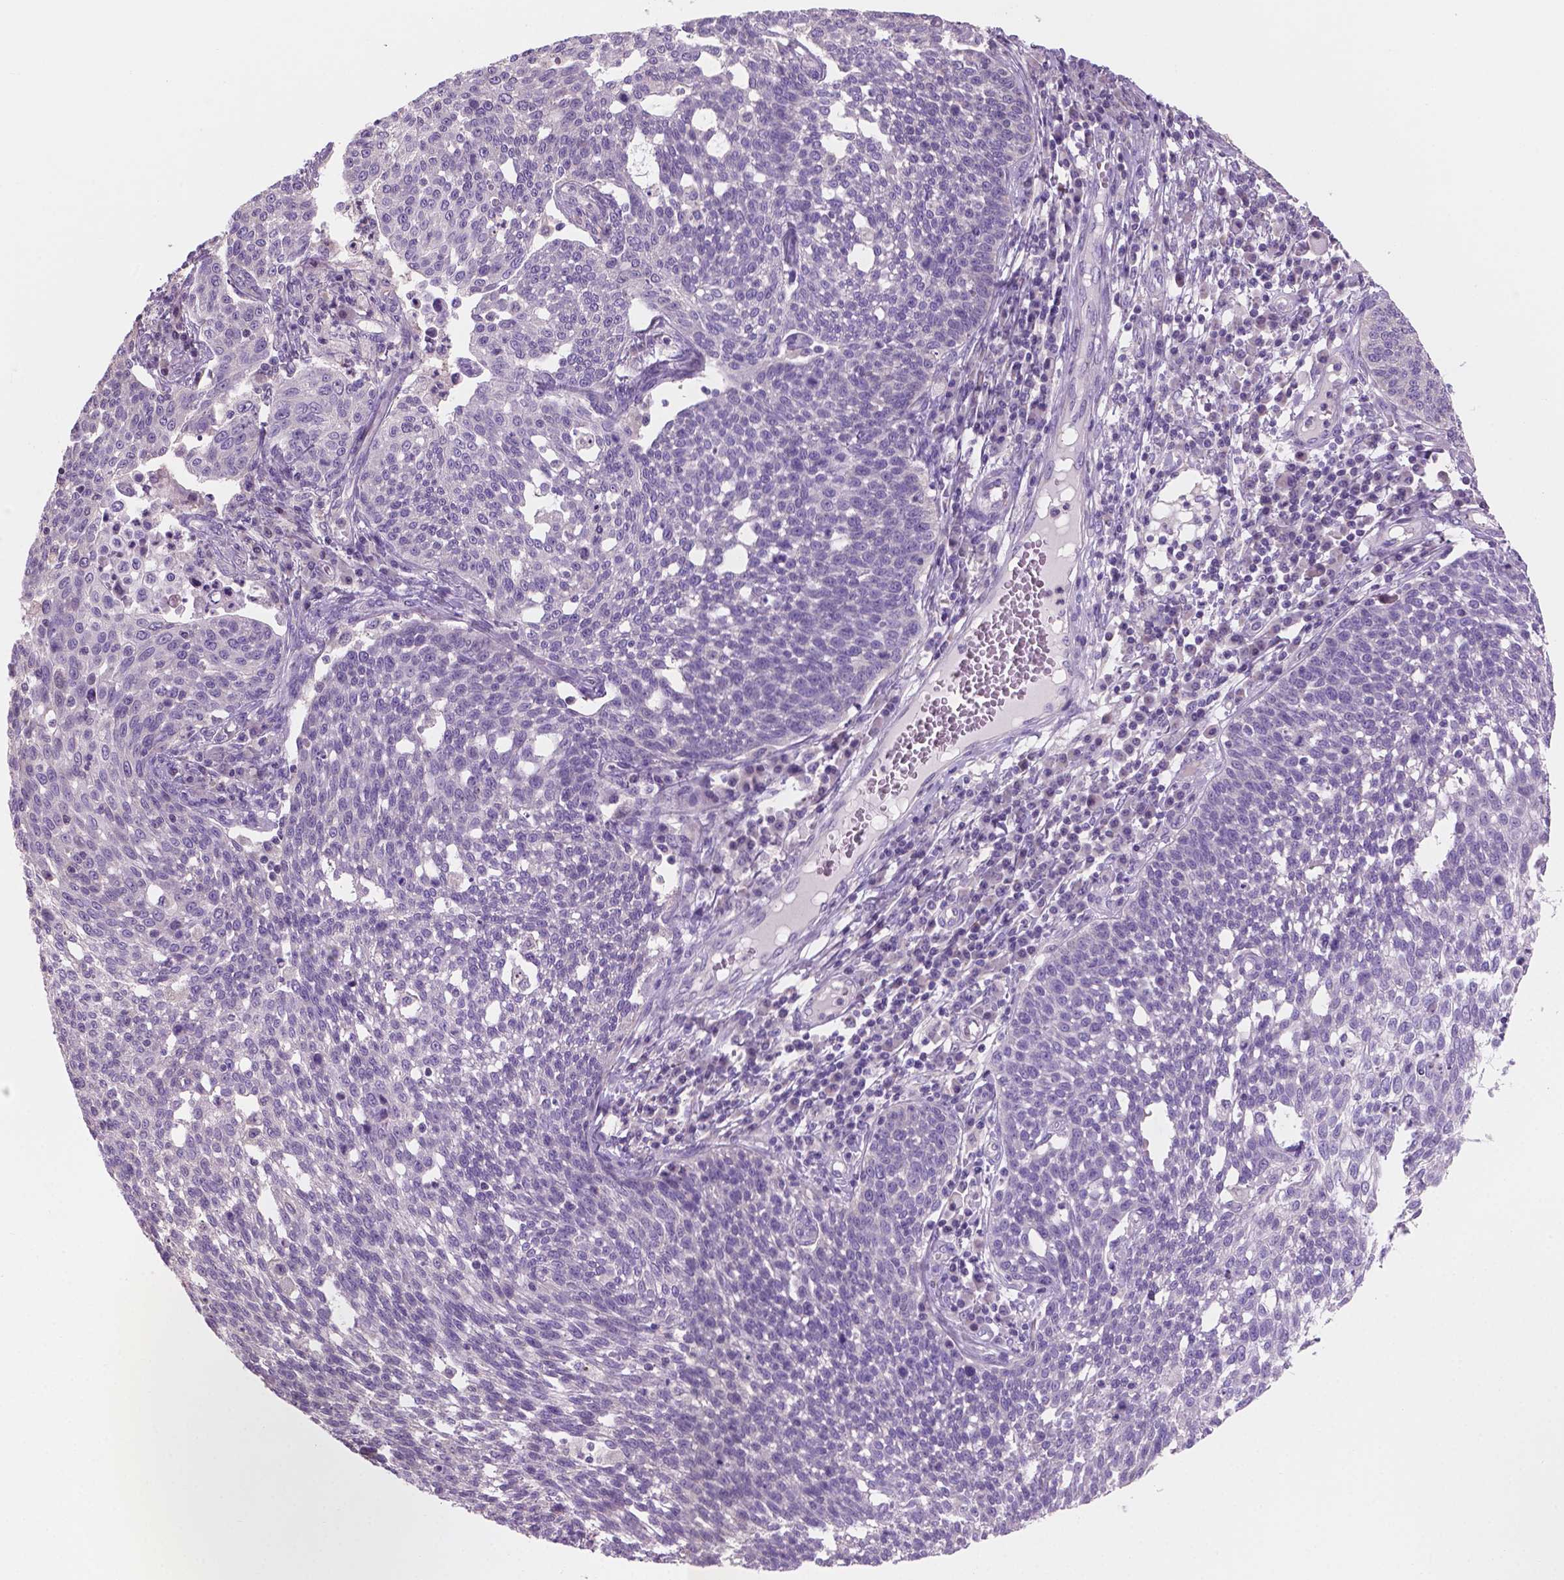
{"staining": {"intensity": "negative", "quantity": "none", "location": "none"}, "tissue": "cervical cancer", "cell_type": "Tumor cells", "image_type": "cancer", "snomed": [{"axis": "morphology", "description": "Squamous cell carcinoma, NOS"}, {"axis": "topography", "description": "Cervix"}], "caption": "Cervical cancer (squamous cell carcinoma) stained for a protein using IHC reveals no expression tumor cells.", "gene": "SBSN", "patient": {"sex": "female", "age": 34}}